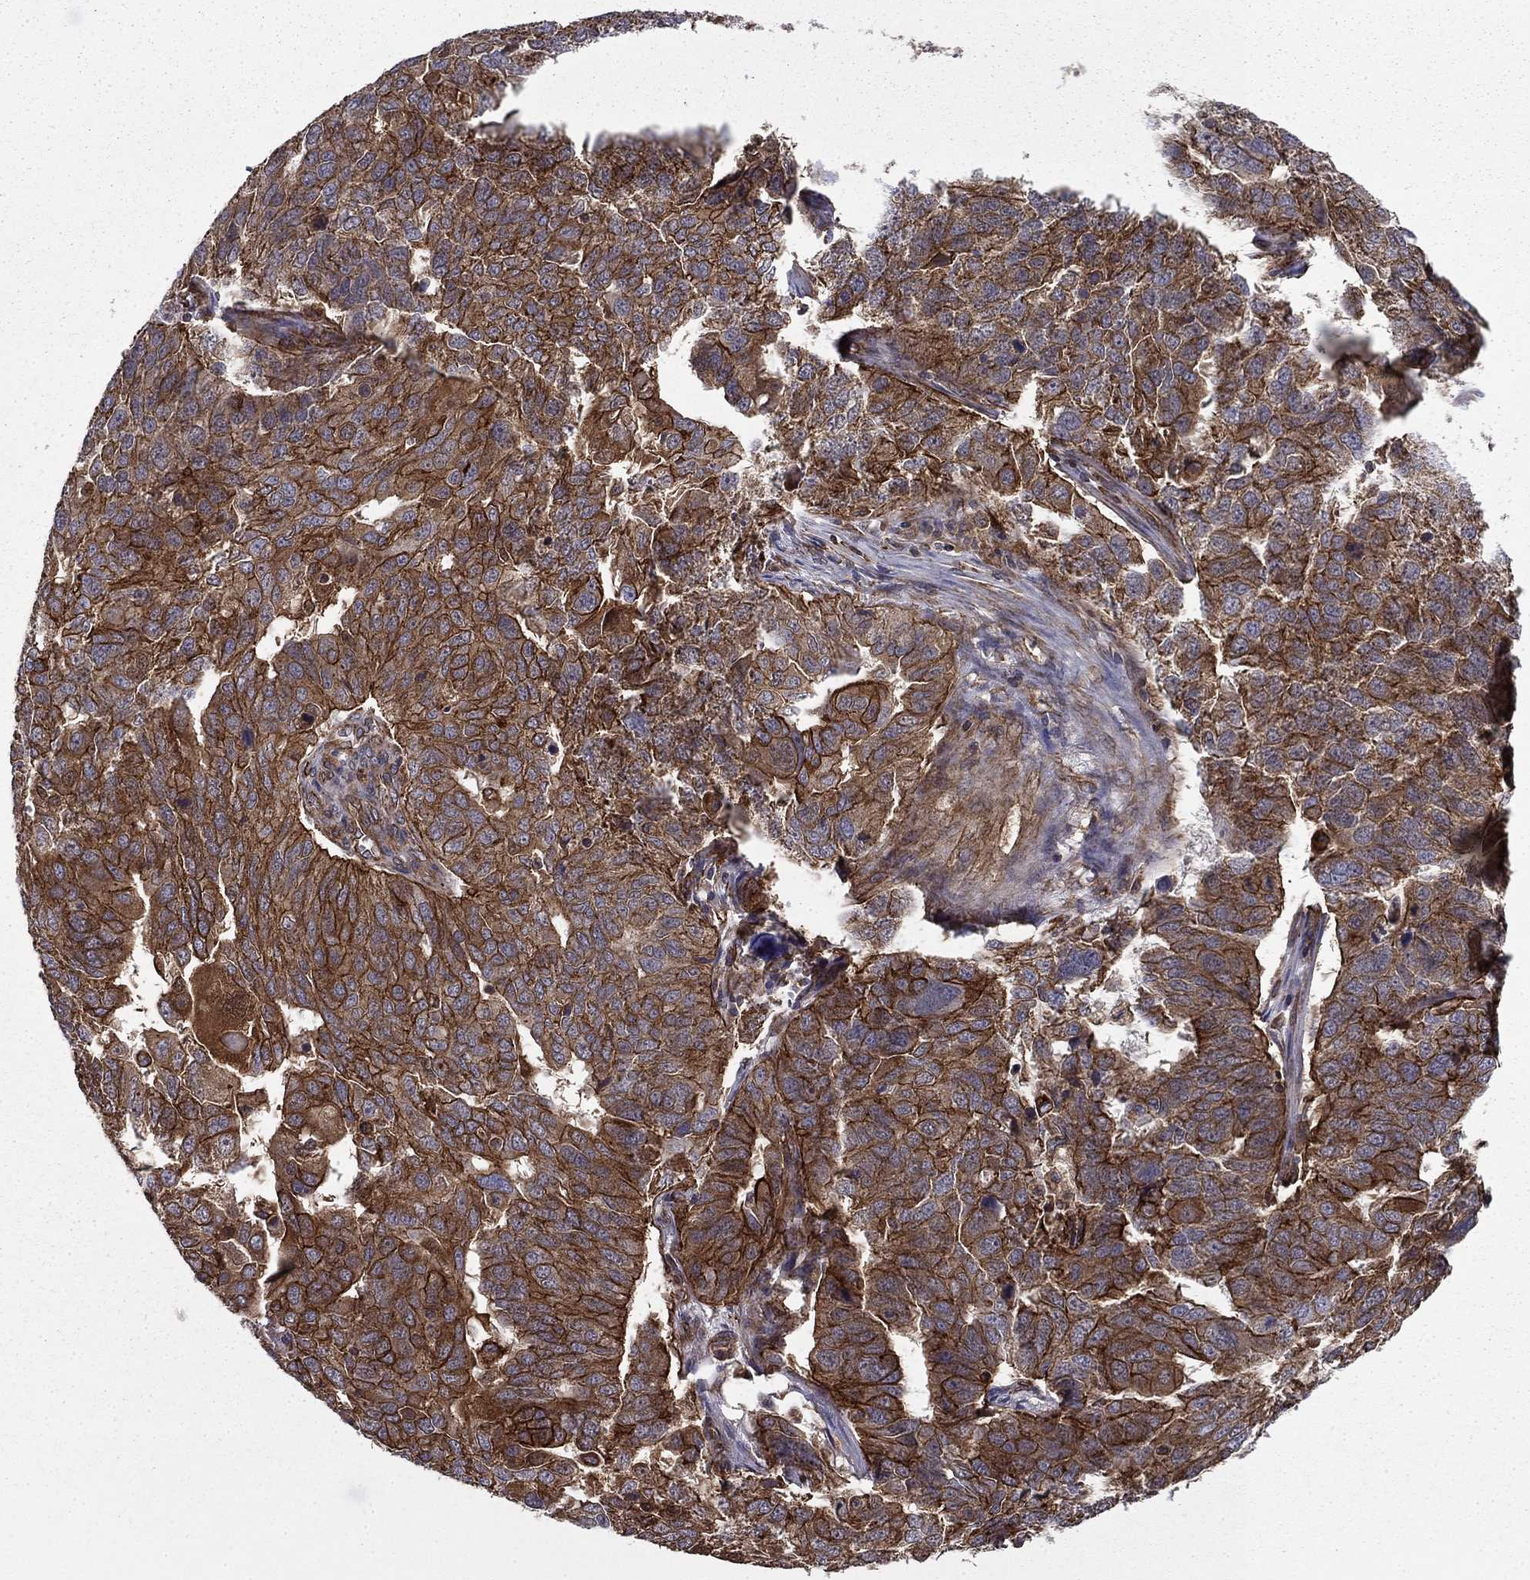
{"staining": {"intensity": "strong", "quantity": "25%-75%", "location": "cytoplasmic/membranous"}, "tissue": "ovarian cancer", "cell_type": "Tumor cells", "image_type": "cancer", "snomed": [{"axis": "morphology", "description": "Carcinoma, endometroid"}, {"axis": "topography", "description": "Soft tissue"}, {"axis": "topography", "description": "Ovary"}], "caption": "Immunohistochemistry staining of ovarian endometroid carcinoma, which displays high levels of strong cytoplasmic/membranous expression in about 25%-75% of tumor cells indicating strong cytoplasmic/membranous protein positivity. The staining was performed using DAB (brown) for protein detection and nuclei were counterstained in hematoxylin (blue).", "gene": "SHMT1", "patient": {"sex": "female", "age": 52}}